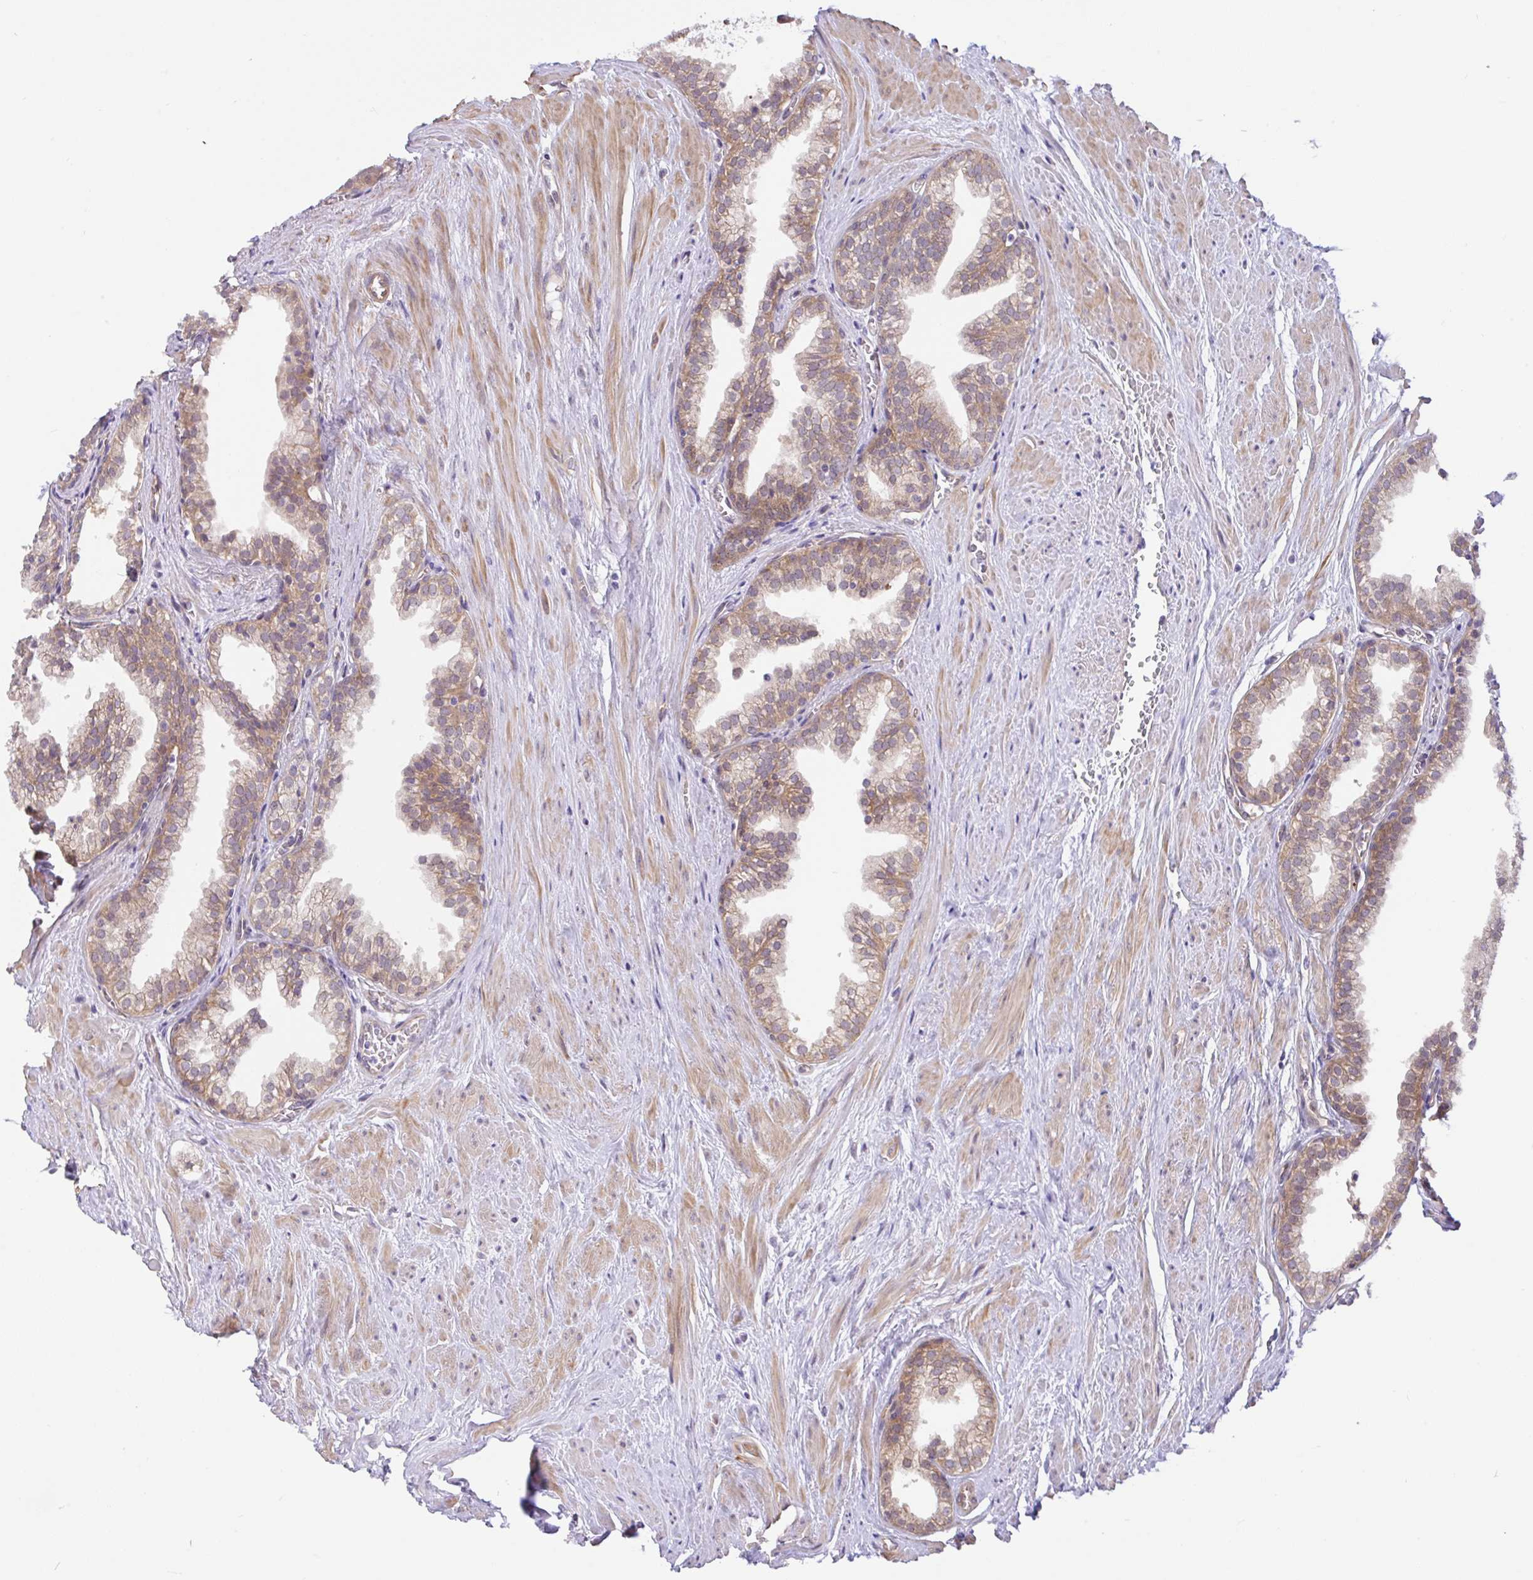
{"staining": {"intensity": "moderate", "quantity": "25%-75%", "location": "cytoplasmic/membranous"}, "tissue": "prostate", "cell_type": "Glandular cells", "image_type": "normal", "snomed": [{"axis": "morphology", "description": "Normal tissue, NOS"}, {"axis": "topography", "description": "Prostate"}, {"axis": "topography", "description": "Peripheral nerve tissue"}], "caption": "The image exhibits staining of normal prostate, revealing moderate cytoplasmic/membranous protein staining (brown color) within glandular cells.", "gene": "DLEU7", "patient": {"sex": "male", "age": 55}}